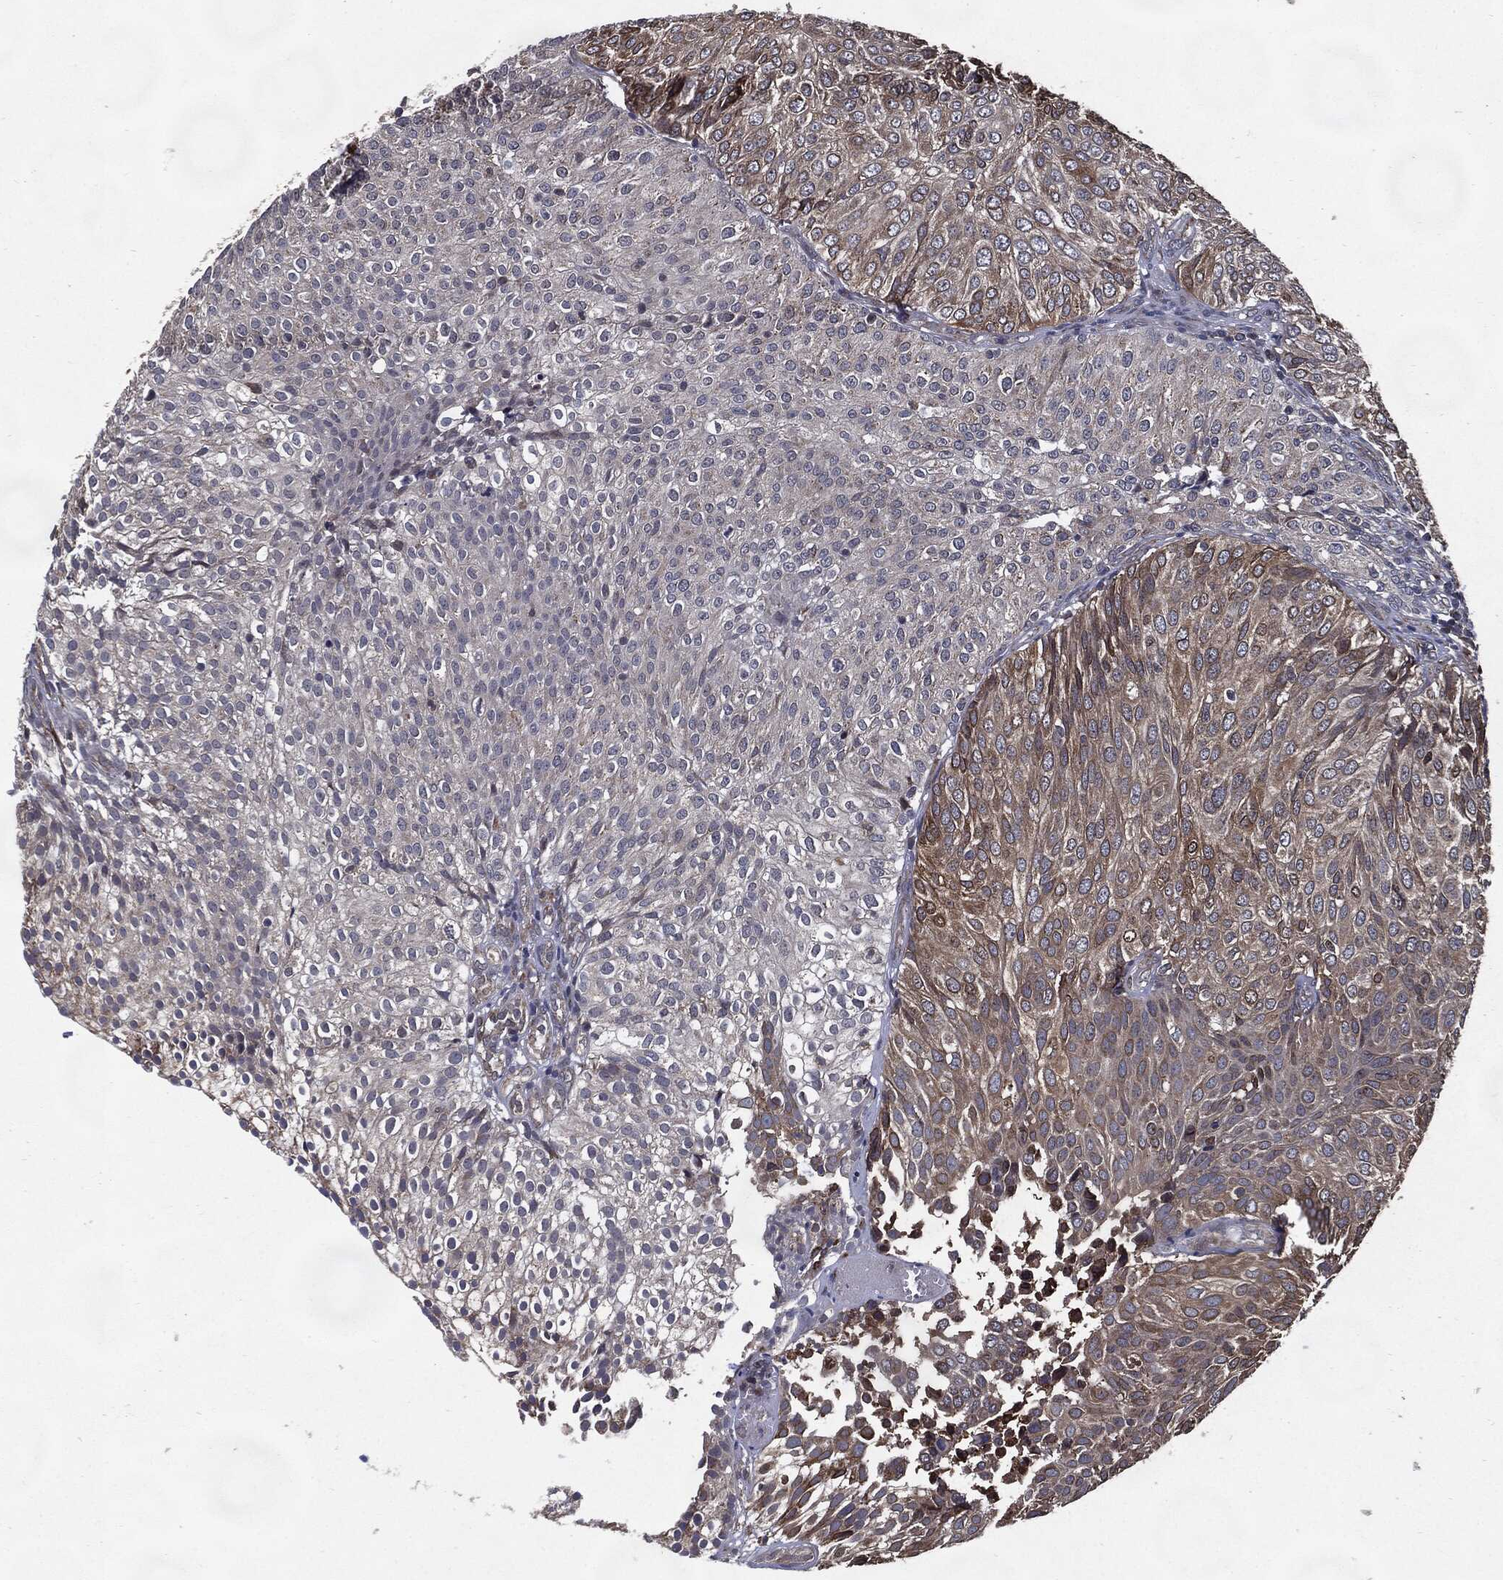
{"staining": {"intensity": "moderate", "quantity": "25%-75%", "location": "cytoplasmic/membranous"}, "tissue": "urothelial cancer", "cell_type": "Tumor cells", "image_type": "cancer", "snomed": [{"axis": "morphology", "description": "Urothelial carcinoma, High grade"}, {"axis": "topography", "description": "Urinary bladder"}], "caption": "Human urothelial cancer stained for a protein (brown) exhibits moderate cytoplasmic/membranous positive positivity in approximately 25%-75% of tumor cells.", "gene": "HDAC5", "patient": {"sex": "female", "age": 79}}